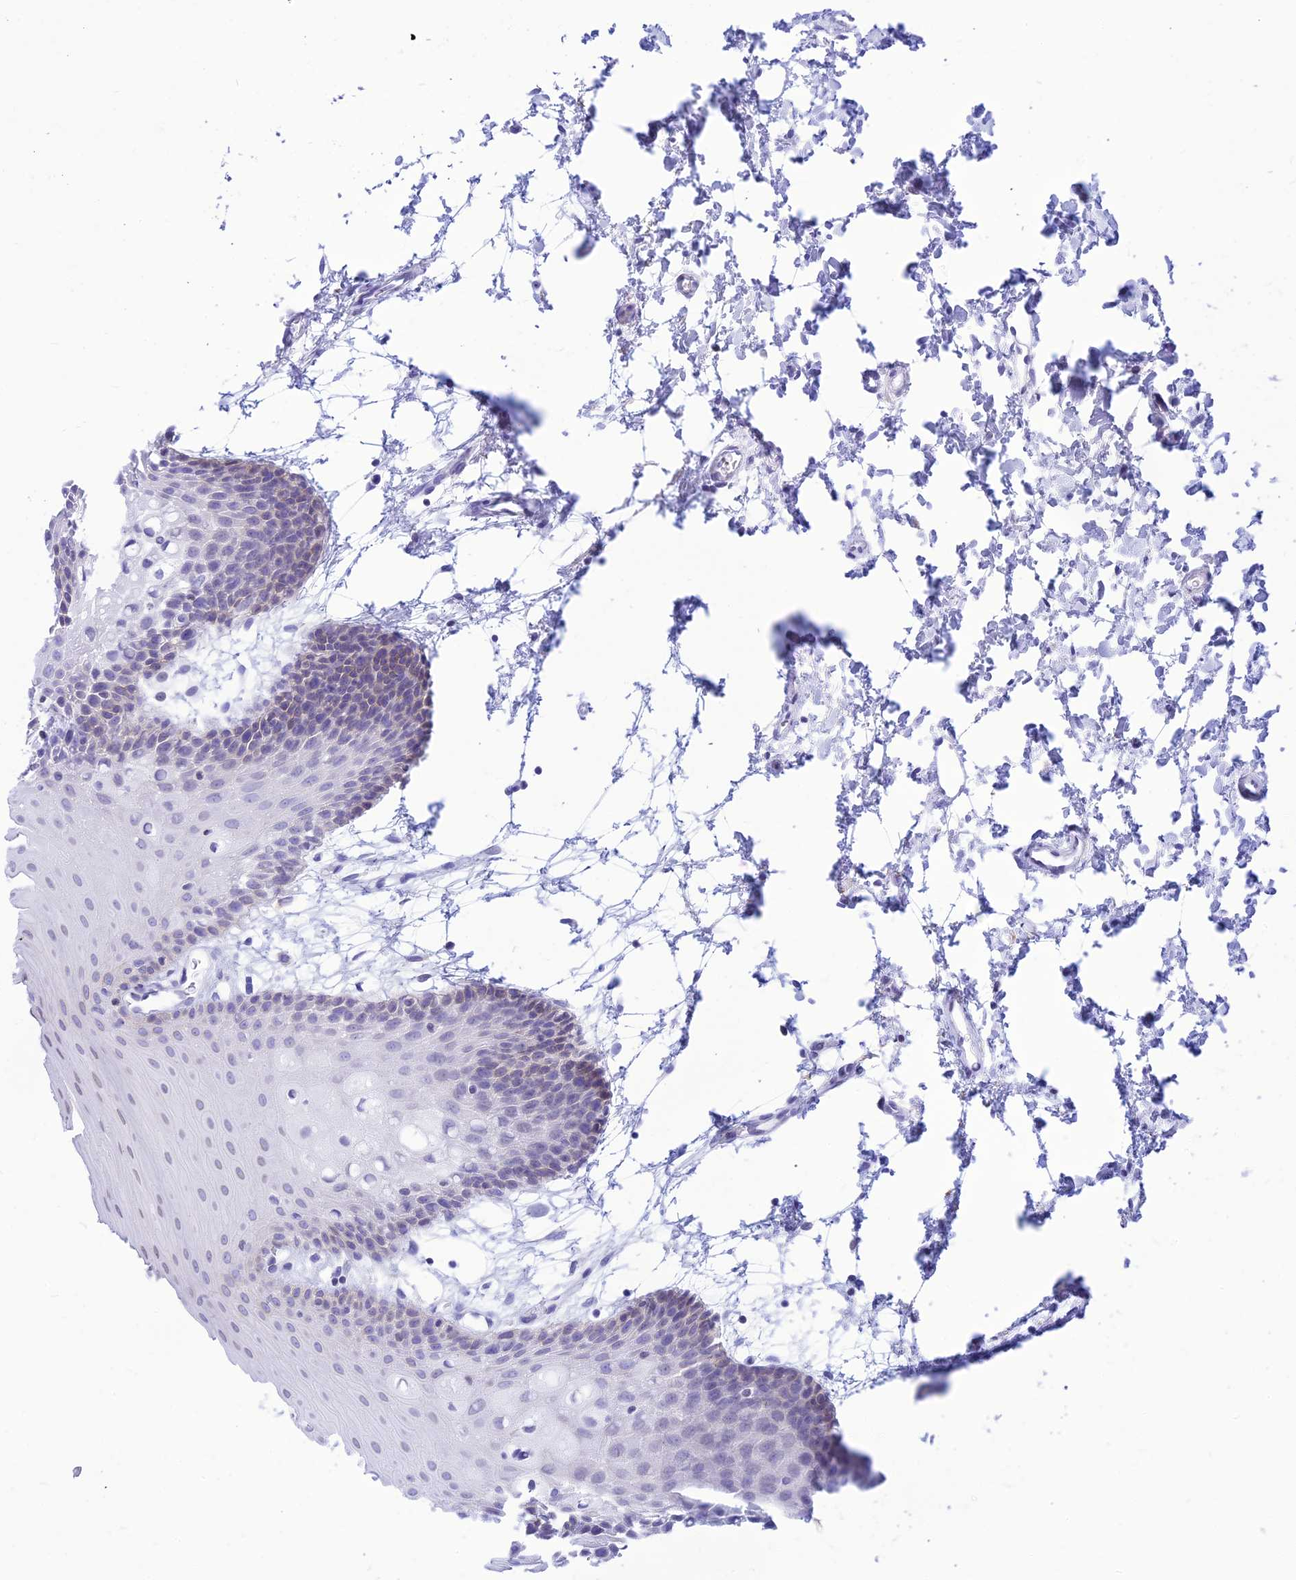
{"staining": {"intensity": "negative", "quantity": "none", "location": "none"}, "tissue": "oral mucosa", "cell_type": "Squamous epithelial cells", "image_type": "normal", "snomed": [{"axis": "morphology", "description": "Normal tissue, NOS"}, {"axis": "topography", "description": "Skeletal muscle"}, {"axis": "topography", "description": "Oral tissue"}, {"axis": "topography", "description": "Salivary gland"}, {"axis": "topography", "description": "Peripheral nerve tissue"}], "caption": "Protein analysis of normal oral mucosa shows no significant expression in squamous epithelial cells.", "gene": "PRNP", "patient": {"sex": "male", "age": 54}}